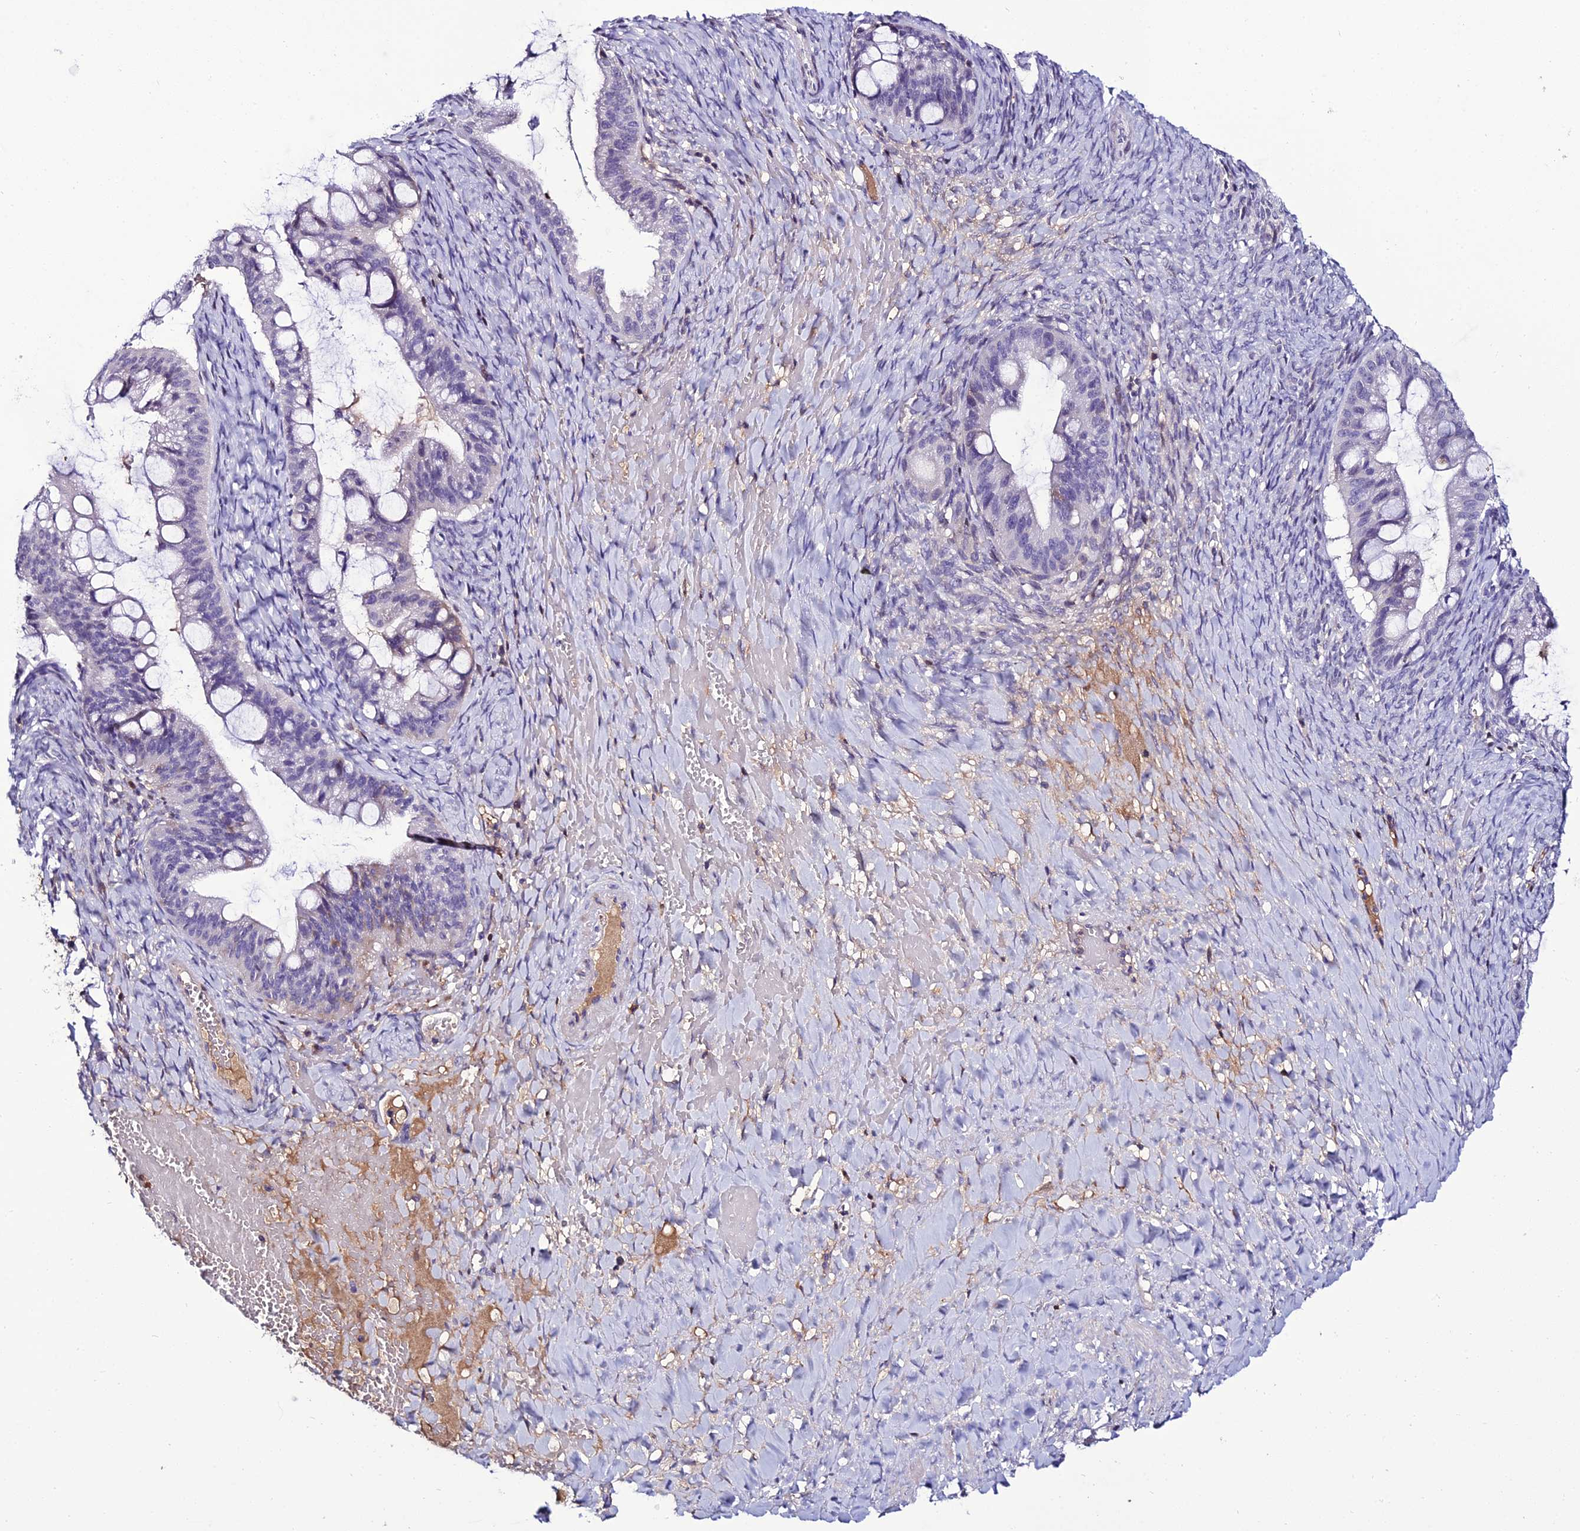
{"staining": {"intensity": "negative", "quantity": "none", "location": "none"}, "tissue": "ovarian cancer", "cell_type": "Tumor cells", "image_type": "cancer", "snomed": [{"axis": "morphology", "description": "Cystadenocarcinoma, mucinous, NOS"}, {"axis": "topography", "description": "Ovary"}], "caption": "Tumor cells are negative for protein expression in human ovarian cancer. Brightfield microscopy of immunohistochemistry stained with DAB (3,3'-diaminobenzidine) (brown) and hematoxylin (blue), captured at high magnification.", "gene": "DEFB132", "patient": {"sex": "female", "age": 73}}